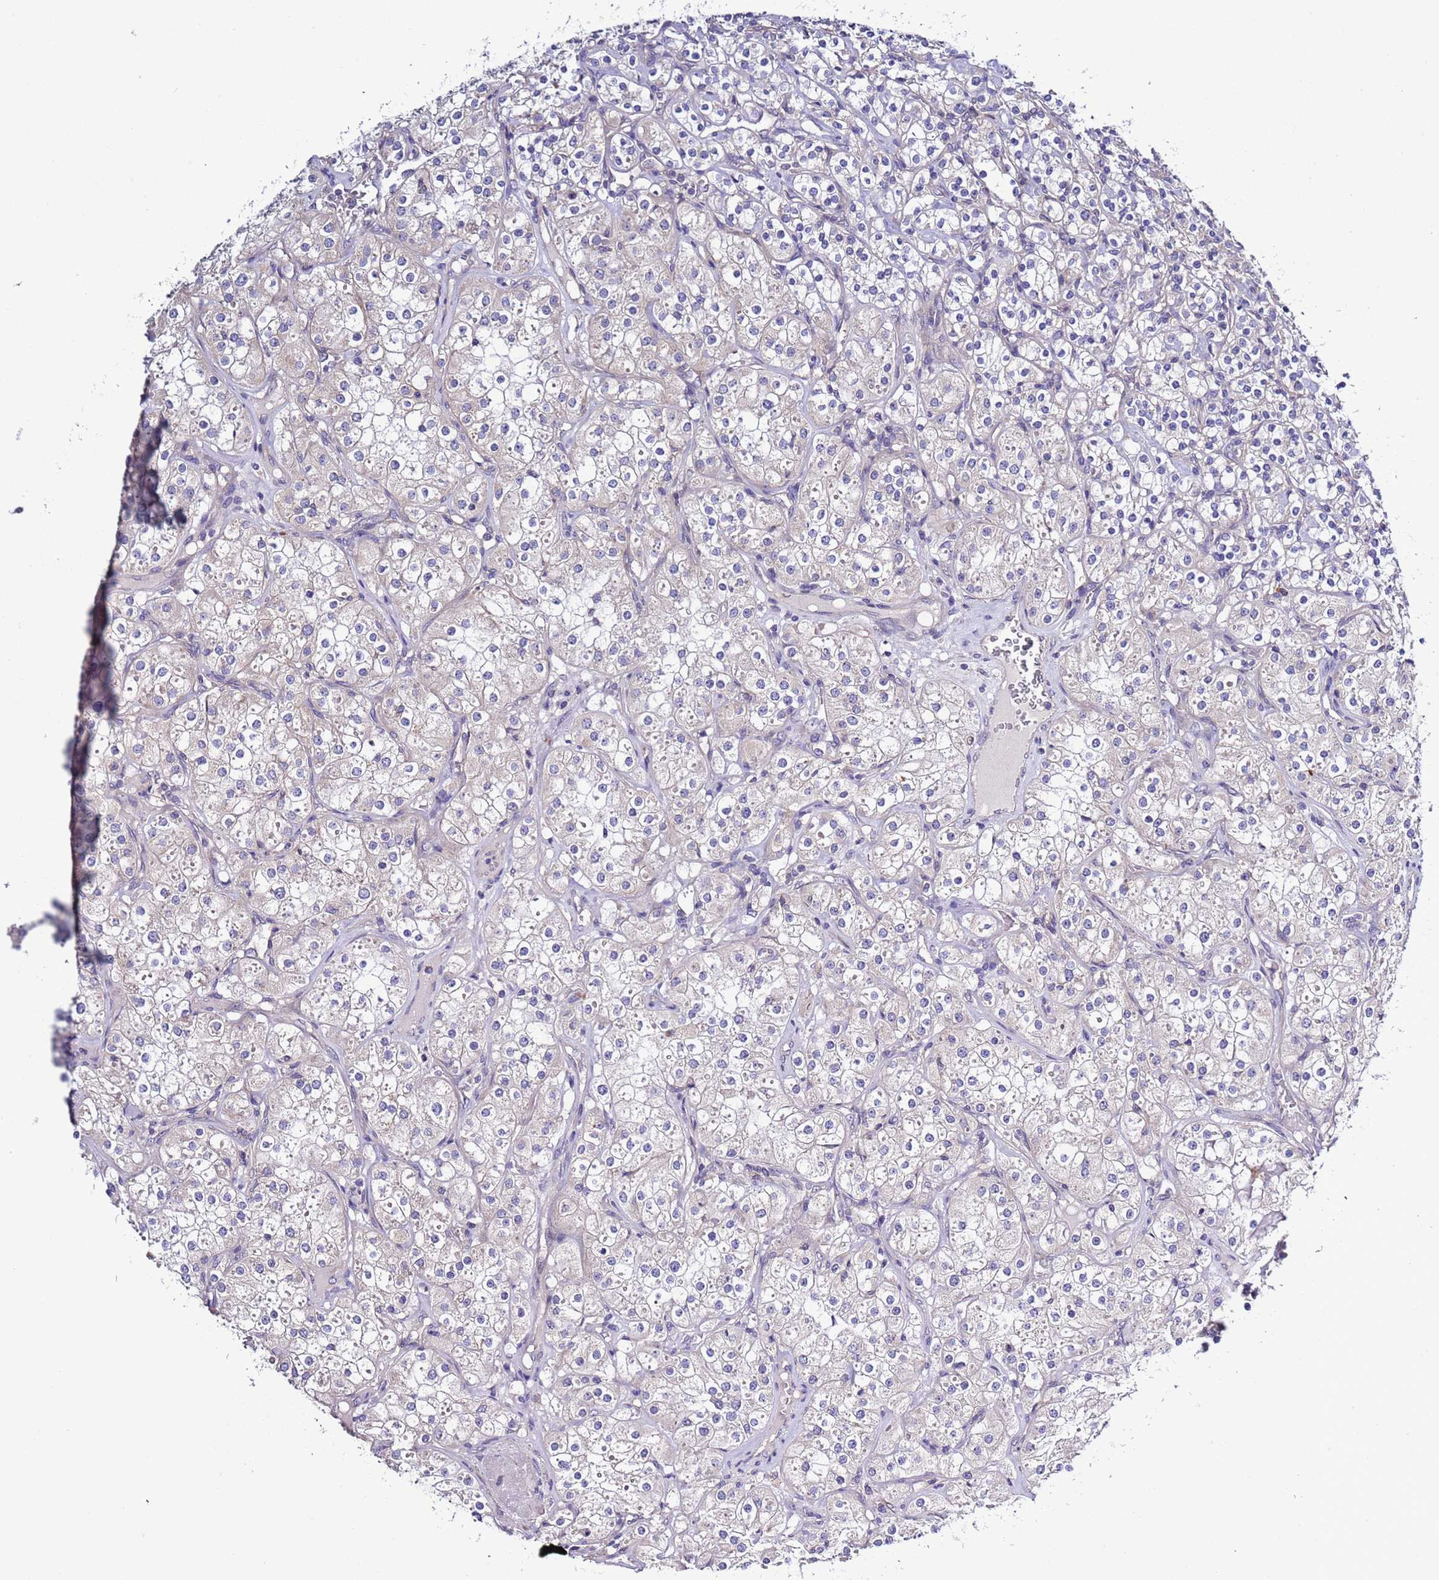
{"staining": {"intensity": "negative", "quantity": "none", "location": "none"}, "tissue": "renal cancer", "cell_type": "Tumor cells", "image_type": "cancer", "snomed": [{"axis": "morphology", "description": "Adenocarcinoma, NOS"}, {"axis": "topography", "description": "Kidney"}], "caption": "Tumor cells are negative for protein expression in human adenocarcinoma (renal).", "gene": "SPCS1", "patient": {"sex": "male", "age": 77}}